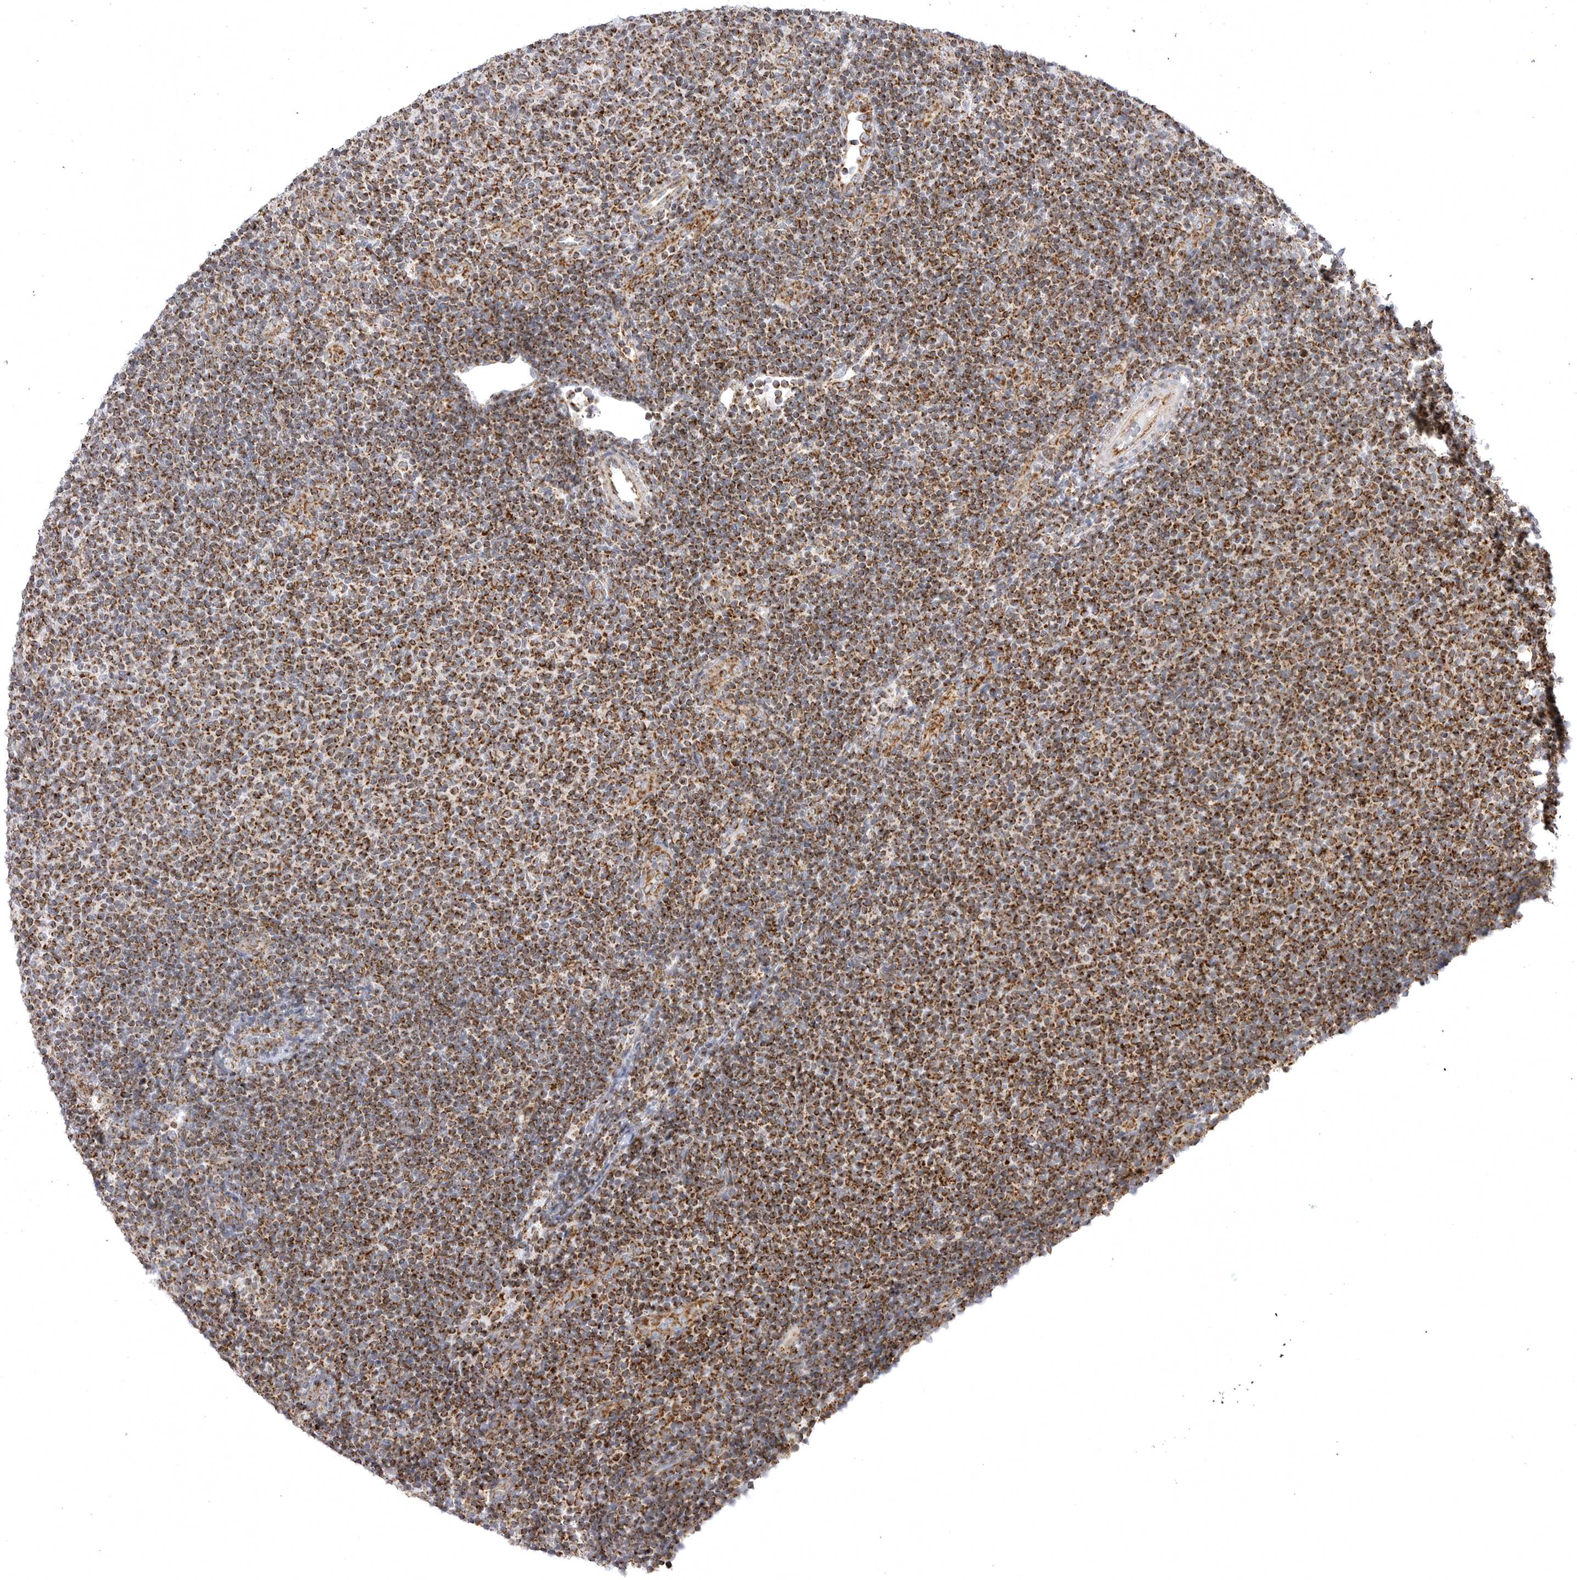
{"staining": {"intensity": "strong", "quantity": ">75%", "location": "cytoplasmic/membranous"}, "tissue": "lymphoma", "cell_type": "Tumor cells", "image_type": "cancer", "snomed": [{"axis": "morphology", "description": "Malignant lymphoma, non-Hodgkin's type, Low grade"}, {"axis": "topography", "description": "Lymph node"}], "caption": "A photomicrograph of human low-grade malignant lymphoma, non-Hodgkin's type stained for a protein reveals strong cytoplasmic/membranous brown staining in tumor cells.", "gene": "TUFM", "patient": {"sex": "male", "age": 66}}